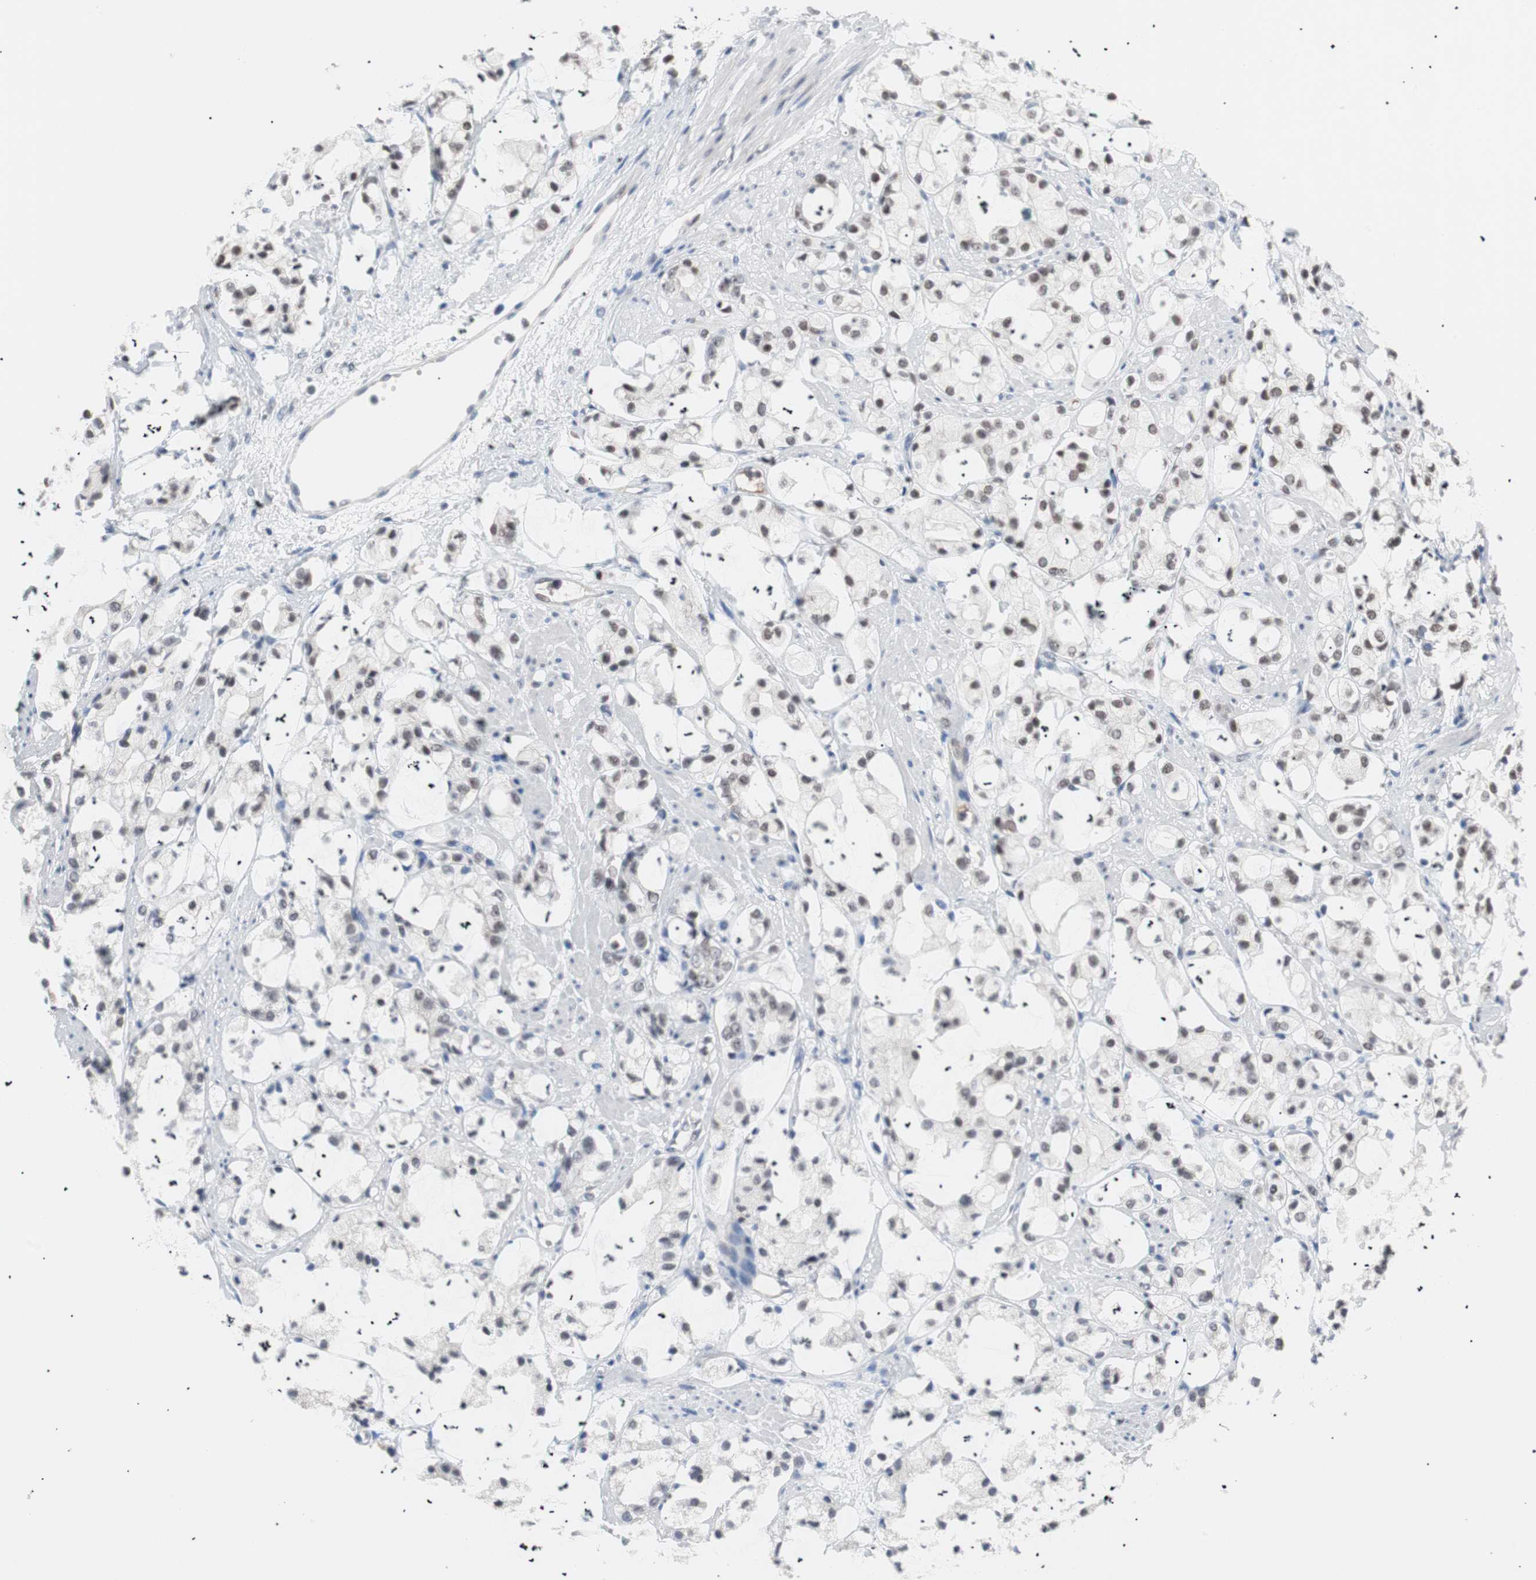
{"staining": {"intensity": "weak", "quantity": ">75%", "location": "nuclear"}, "tissue": "prostate cancer", "cell_type": "Tumor cells", "image_type": "cancer", "snomed": [{"axis": "morphology", "description": "Adenocarcinoma, High grade"}, {"axis": "topography", "description": "Prostate"}], "caption": "IHC of human prostate adenocarcinoma (high-grade) shows low levels of weak nuclear staining in approximately >75% of tumor cells.", "gene": "LIG3", "patient": {"sex": "male", "age": 85}}